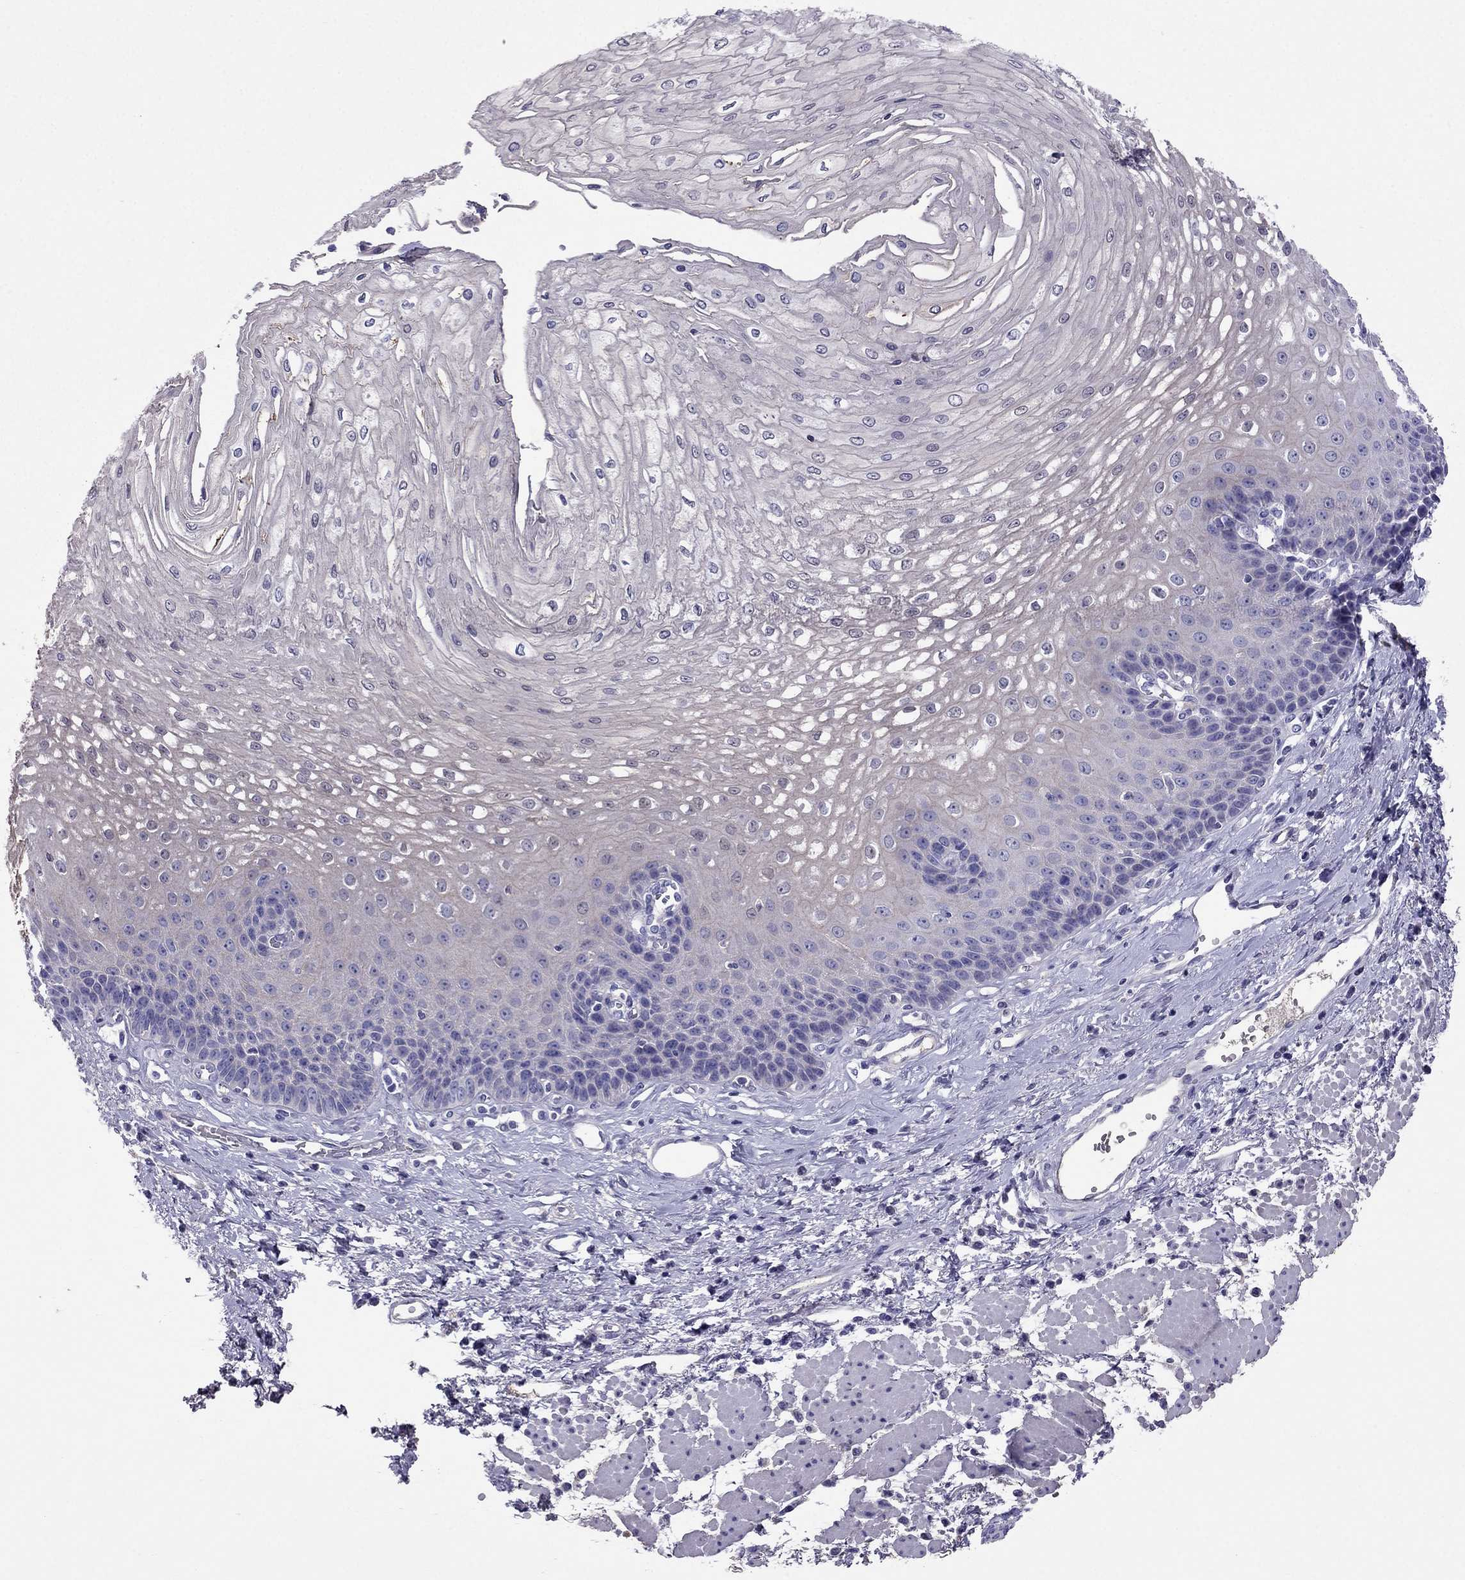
{"staining": {"intensity": "weak", "quantity": "<25%", "location": "cytoplasmic/membranous"}, "tissue": "esophagus", "cell_type": "Squamous epithelial cells", "image_type": "normal", "snomed": [{"axis": "morphology", "description": "Normal tissue, NOS"}, {"axis": "topography", "description": "Esophagus"}], "caption": "An IHC histopathology image of unremarkable esophagus is shown. There is no staining in squamous epithelial cells of esophagus.", "gene": "TBC1D21", "patient": {"sex": "female", "age": 62}}